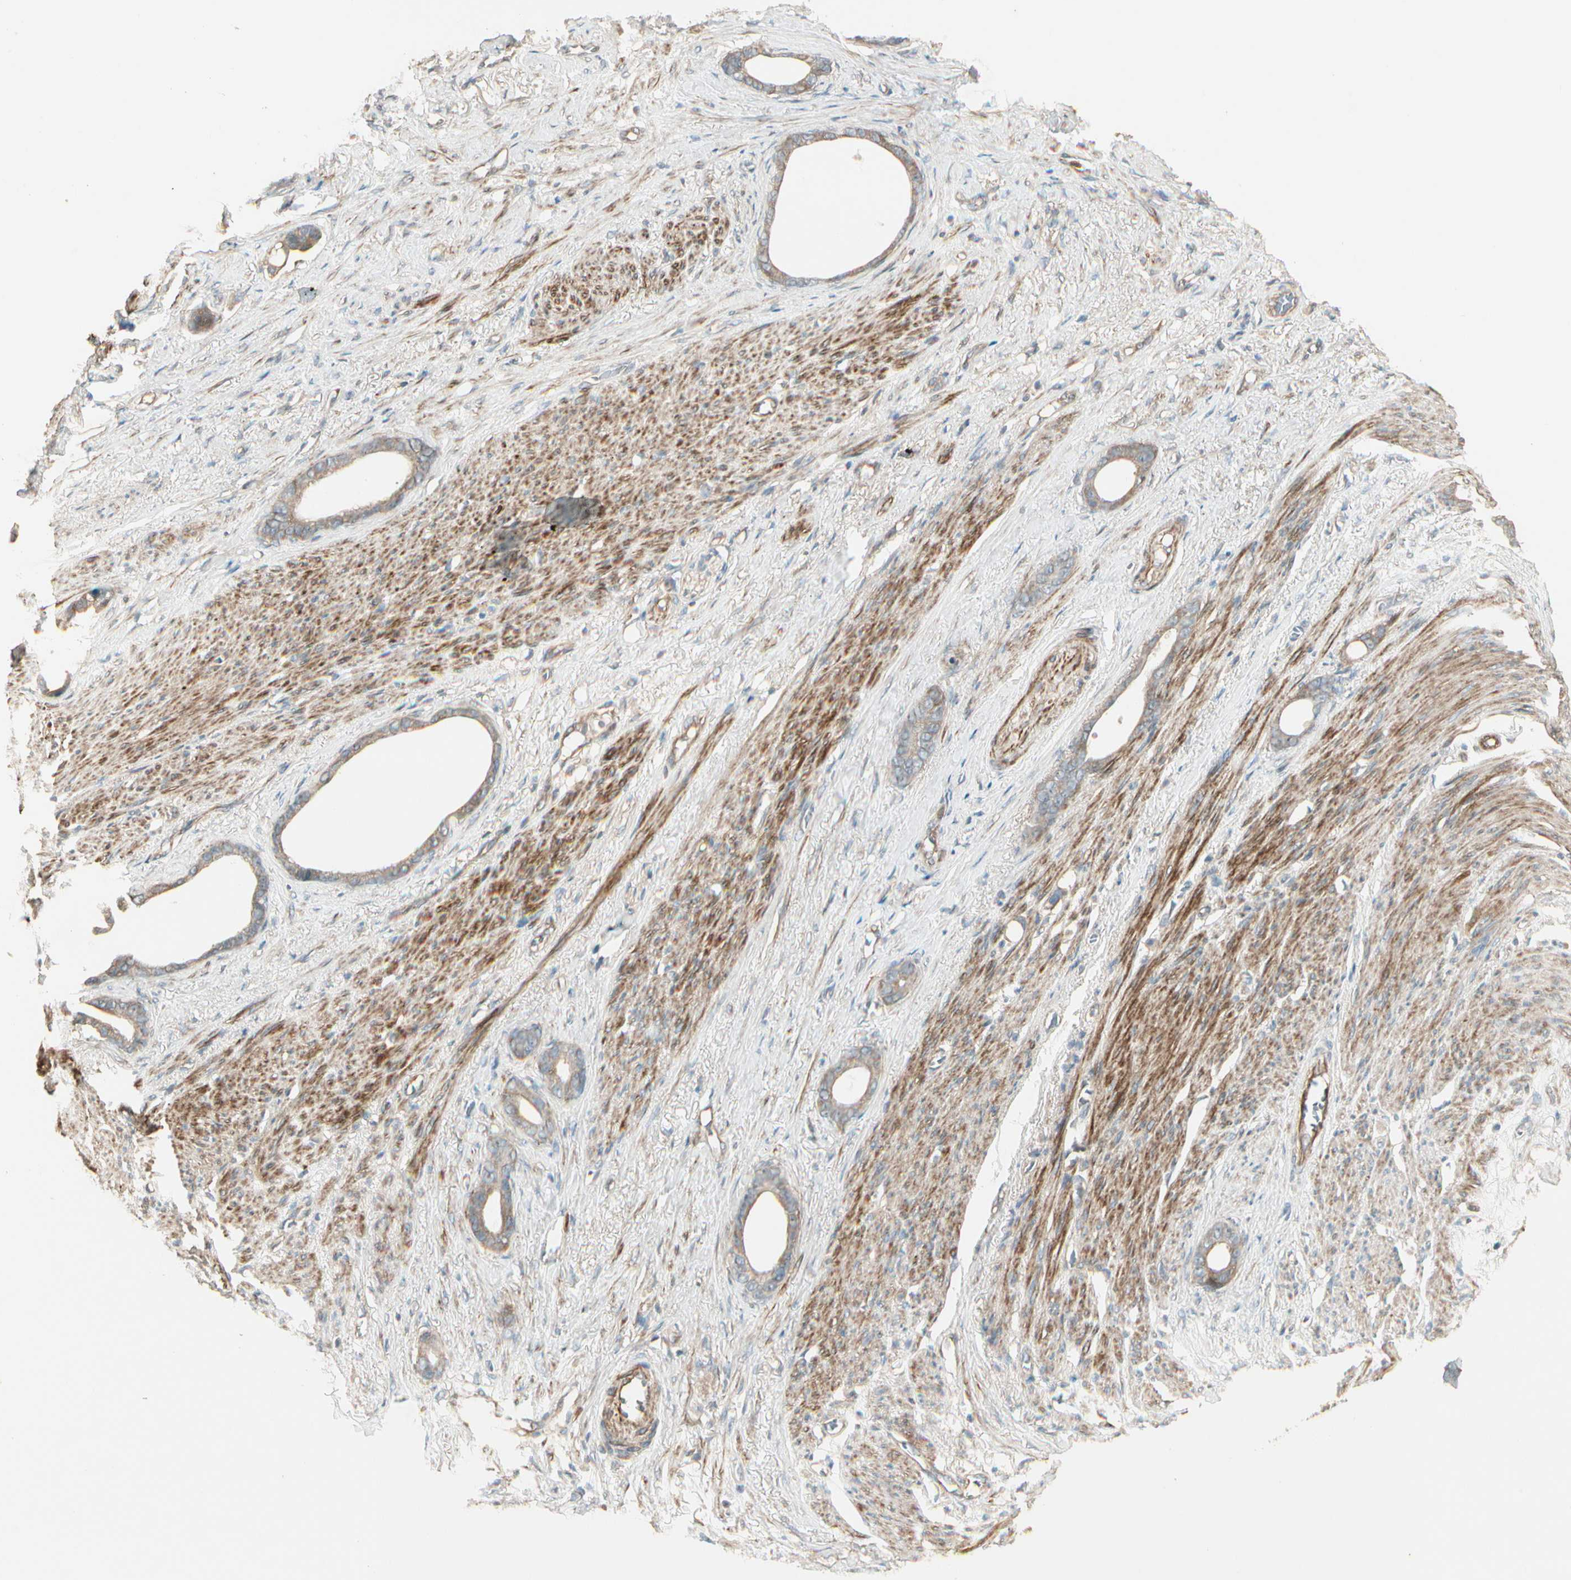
{"staining": {"intensity": "weak", "quantity": ">75%", "location": "cytoplasmic/membranous"}, "tissue": "stomach cancer", "cell_type": "Tumor cells", "image_type": "cancer", "snomed": [{"axis": "morphology", "description": "Adenocarcinoma, NOS"}, {"axis": "topography", "description": "Stomach"}], "caption": "Protein staining by IHC exhibits weak cytoplasmic/membranous expression in about >75% of tumor cells in stomach cancer. (DAB IHC with brightfield microscopy, high magnification).", "gene": "ACVR1", "patient": {"sex": "female", "age": 75}}